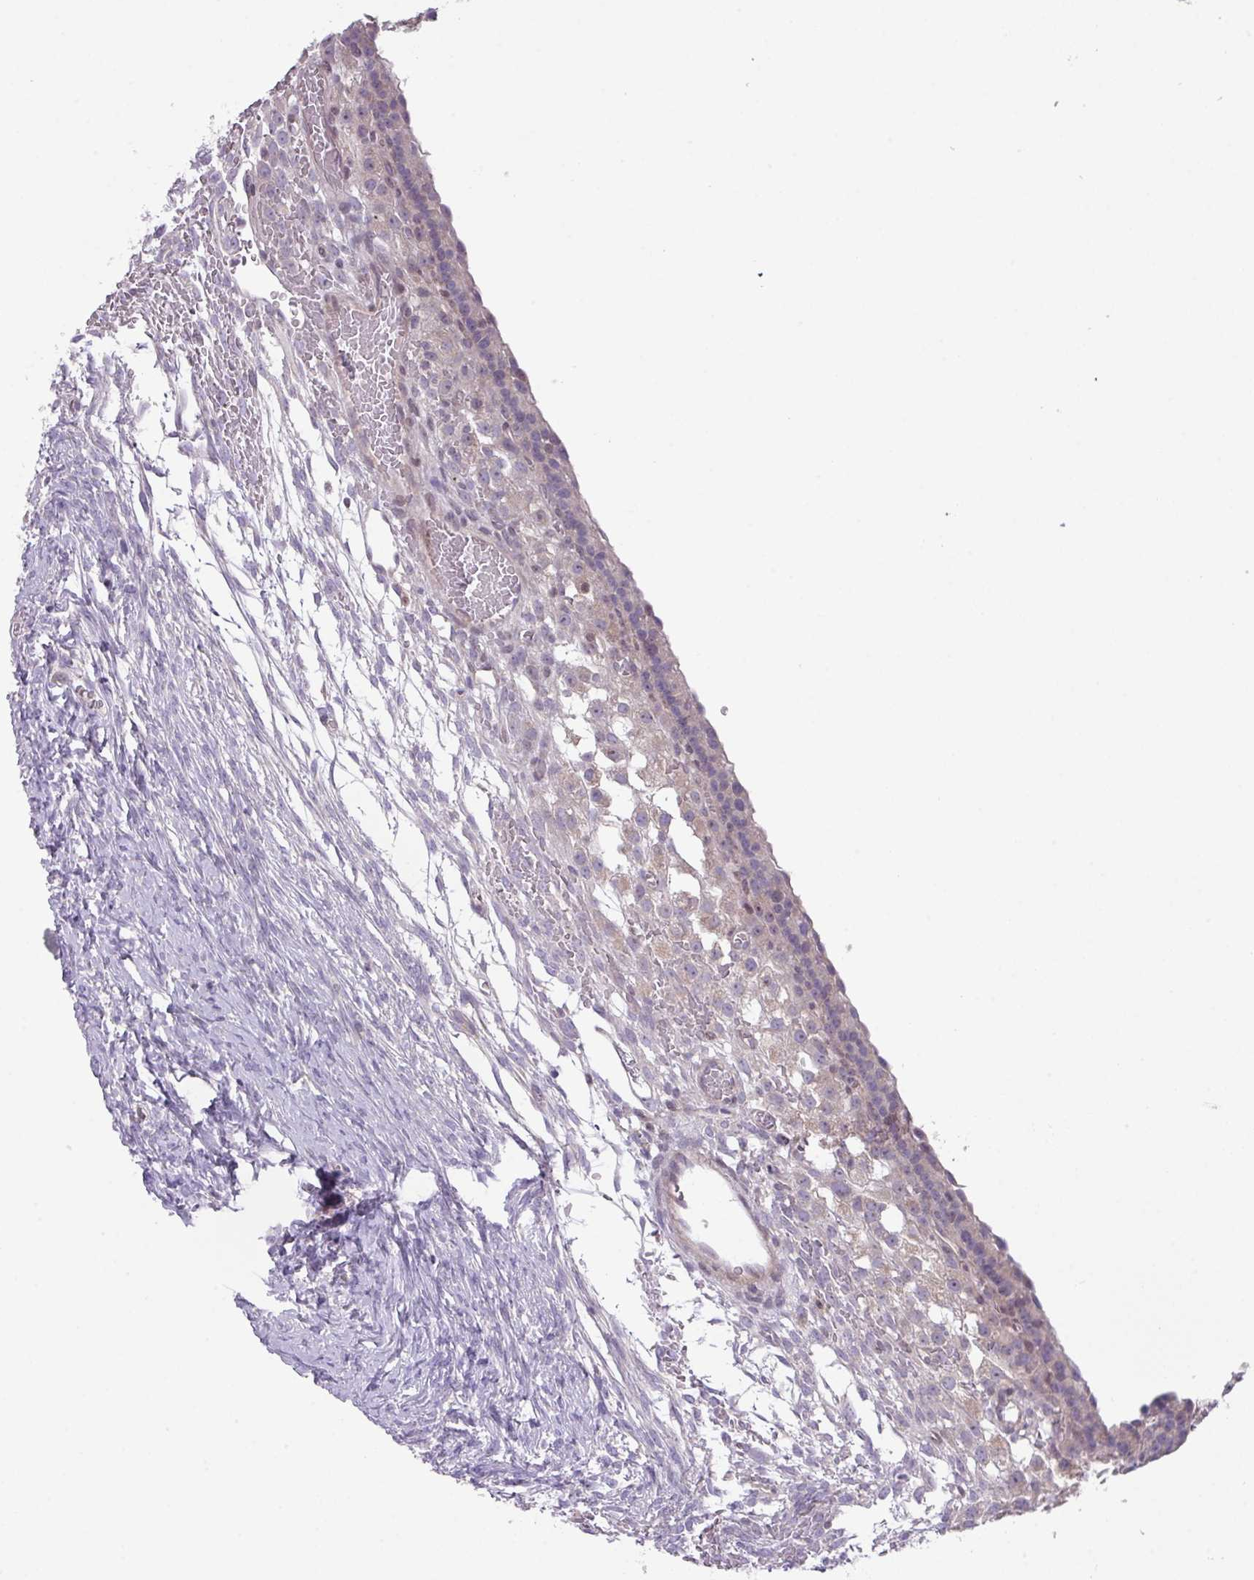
{"staining": {"intensity": "negative", "quantity": "none", "location": "none"}, "tissue": "ovary", "cell_type": "Follicle cells", "image_type": "normal", "snomed": [{"axis": "morphology", "description": "Normal tissue, NOS"}, {"axis": "topography", "description": "Ovary"}], "caption": "The photomicrograph shows no staining of follicle cells in unremarkable ovary. (Brightfield microscopy of DAB immunohistochemistry at high magnification).", "gene": "ZNF394", "patient": {"sex": "female", "age": 39}}